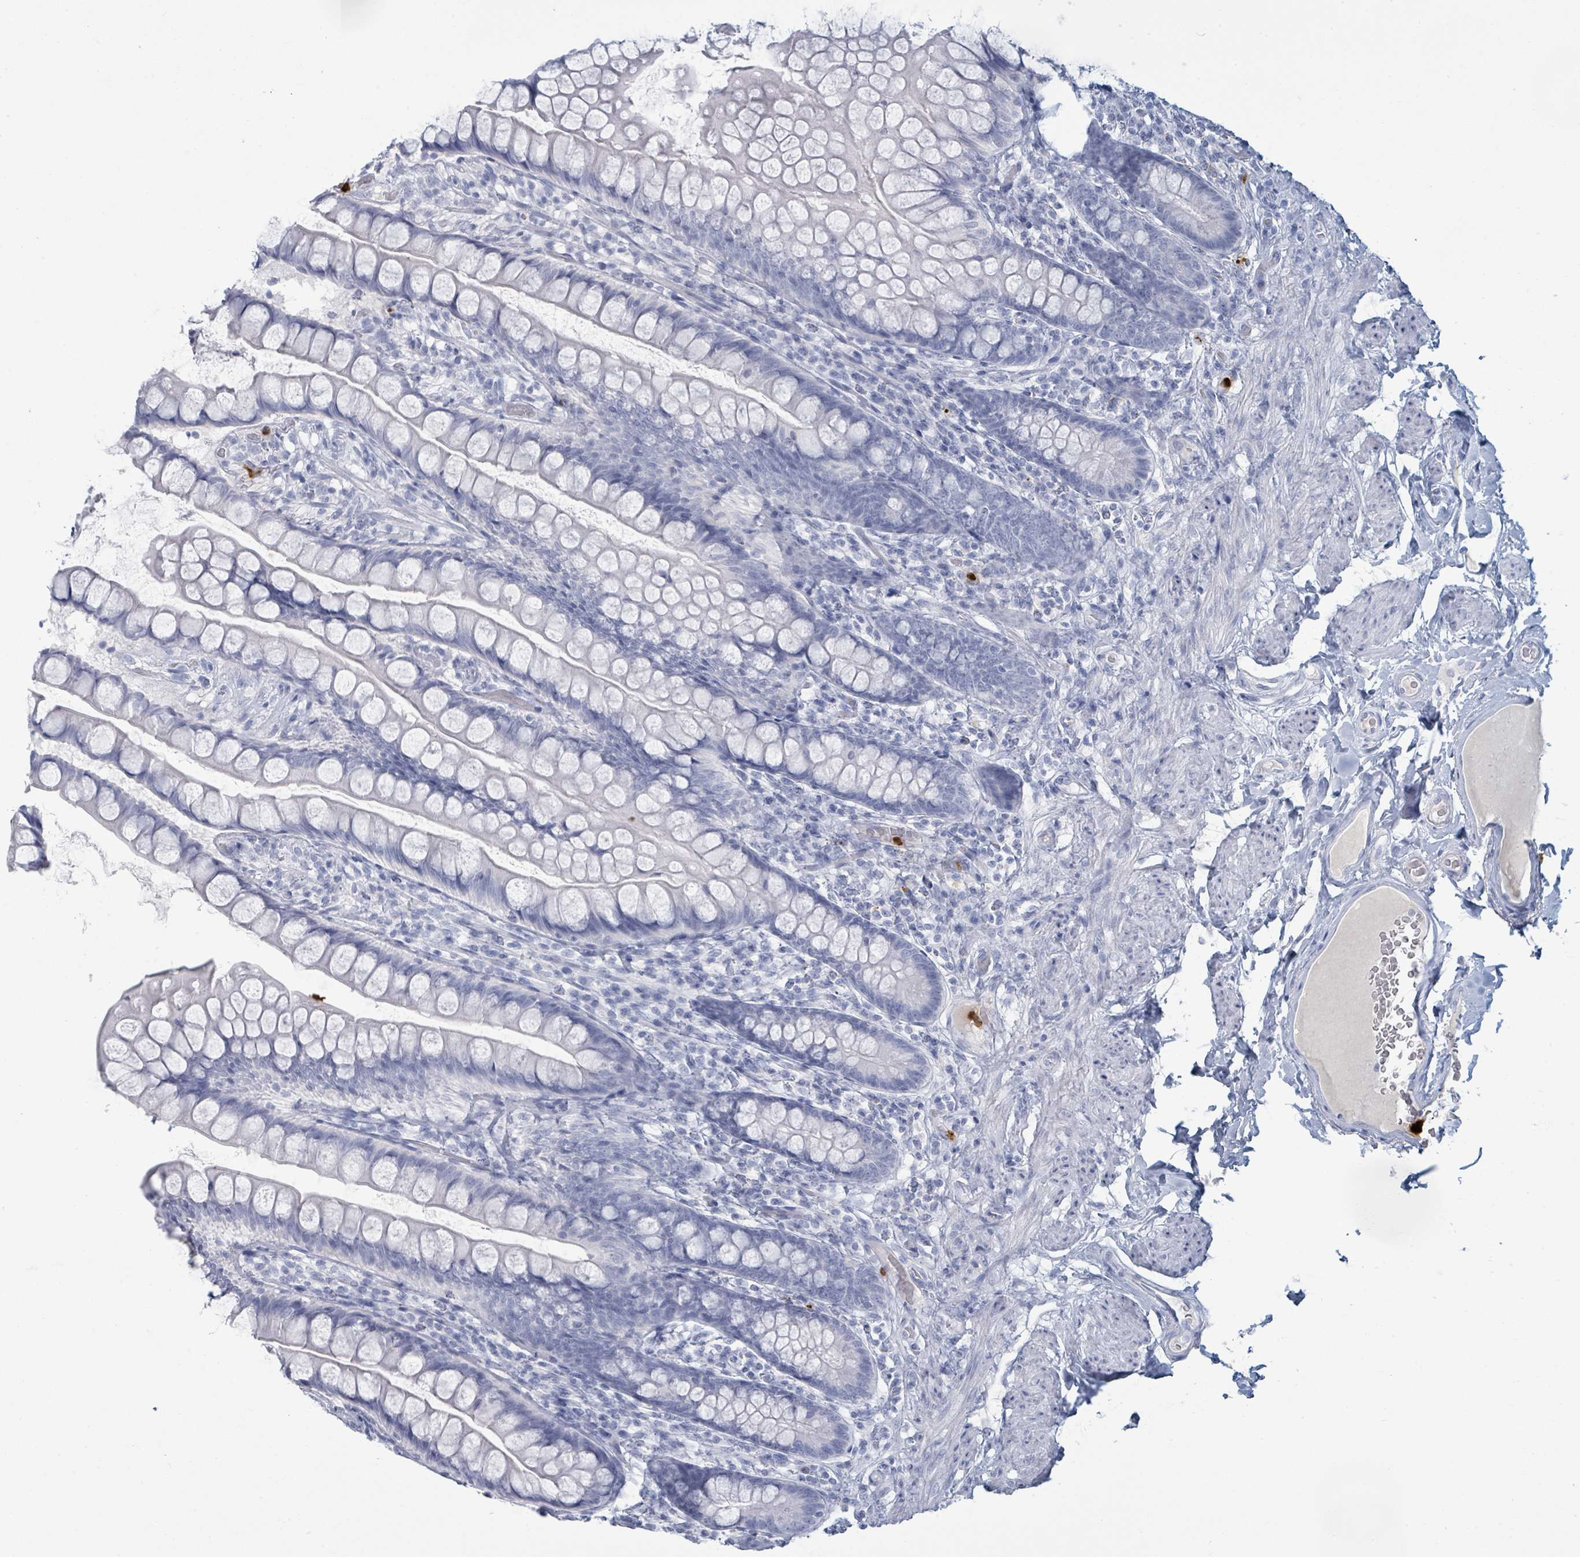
{"staining": {"intensity": "negative", "quantity": "none", "location": "none"}, "tissue": "small intestine", "cell_type": "Glandular cells", "image_type": "normal", "snomed": [{"axis": "morphology", "description": "Normal tissue, NOS"}, {"axis": "topography", "description": "Small intestine"}], "caption": "DAB immunohistochemical staining of unremarkable human small intestine reveals no significant expression in glandular cells. (Stains: DAB (3,3'-diaminobenzidine) immunohistochemistry with hematoxylin counter stain, Microscopy: brightfield microscopy at high magnification).", "gene": "DEFA4", "patient": {"sex": "male", "age": 70}}